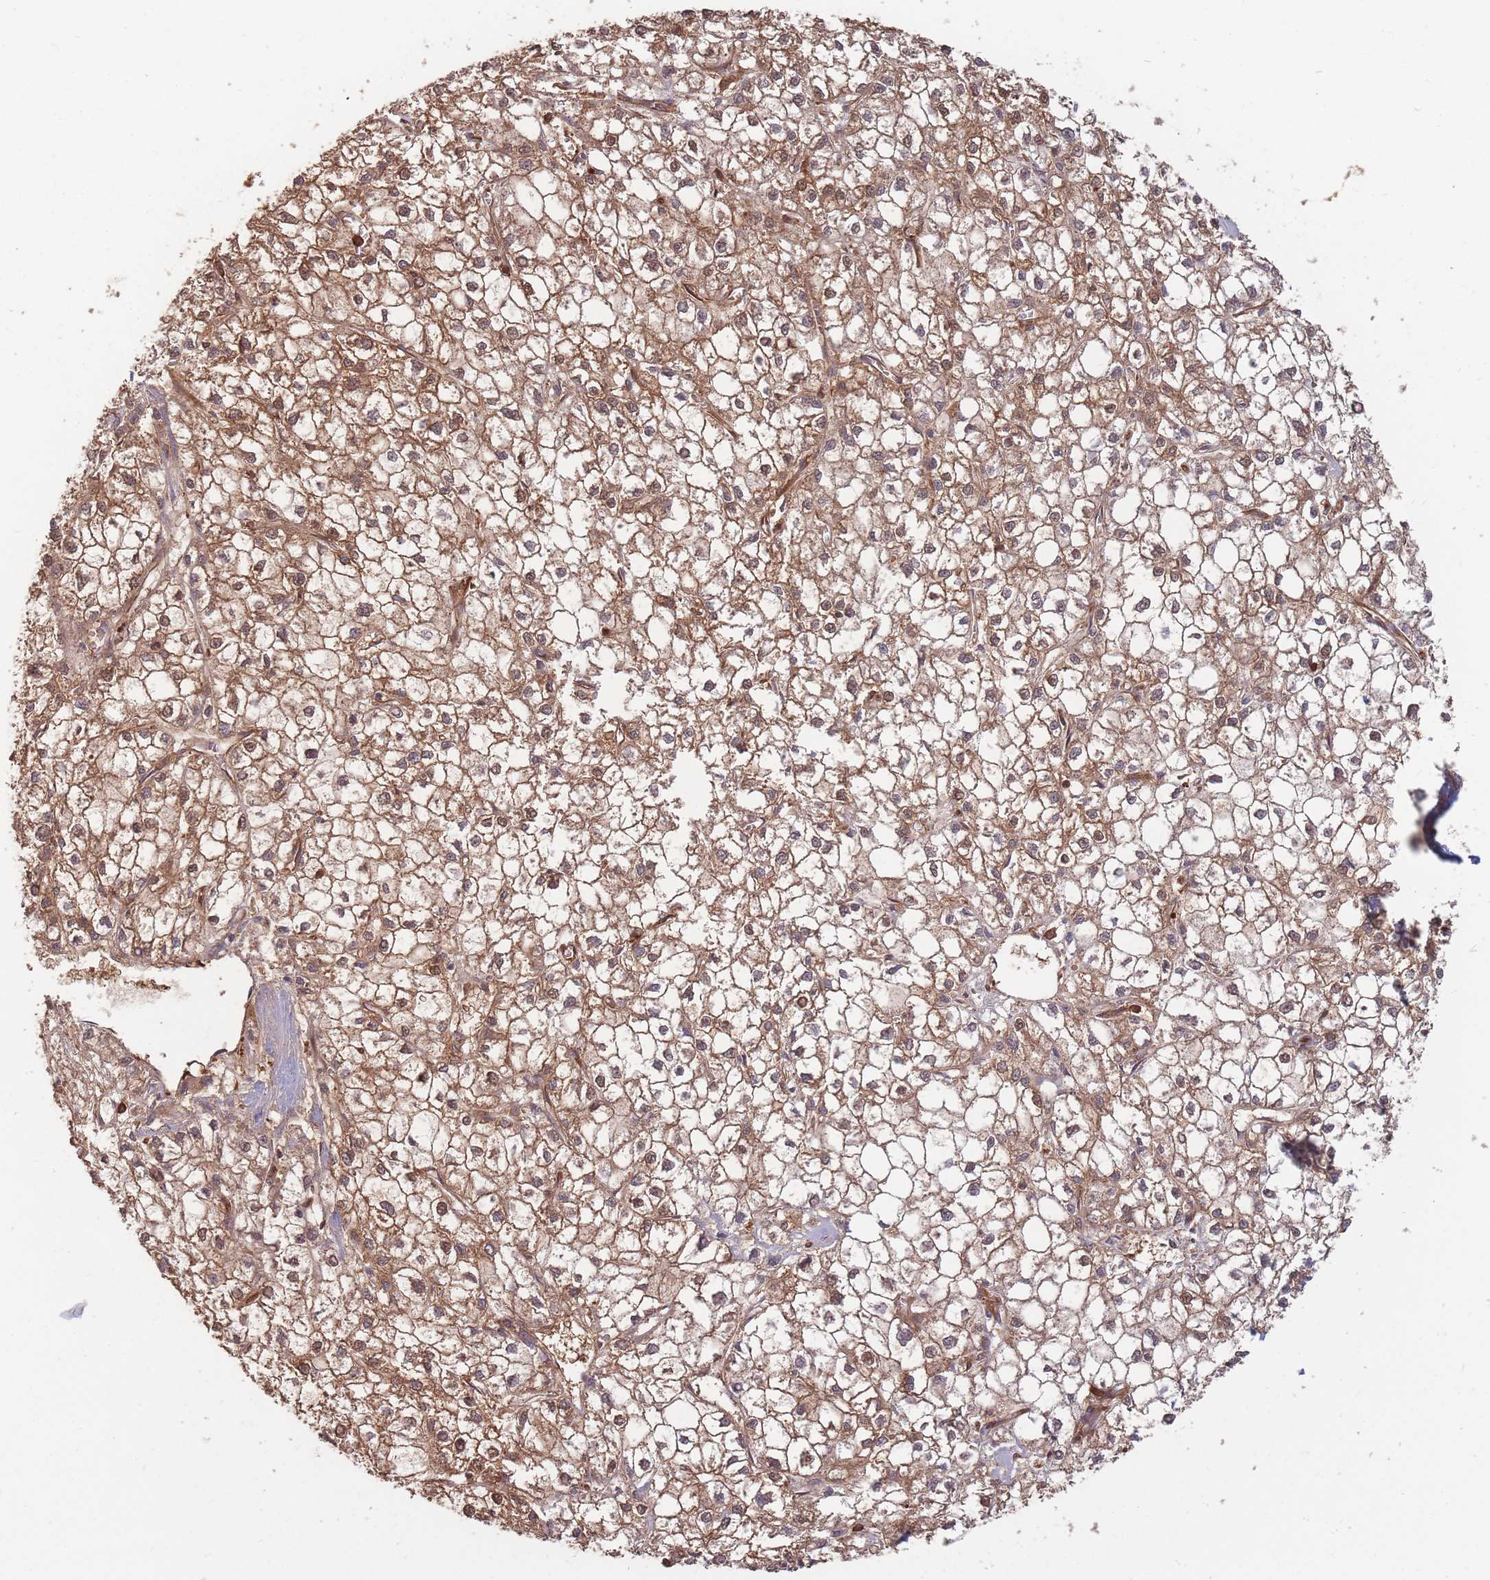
{"staining": {"intensity": "moderate", "quantity": "25%-75%", "location": "cytoplasmic/membranous,nuclear"}, "tissue": "liver cancer", "cell_type": "Tumor cells", "image_type": "cancer", "snomed": [{"axis": "morphology", "description": "Carcinoma, Hepatocellular, NOS"}, {"axis": "topography", "description": "Liver"}], "caption": "Protein staining displays moderate cytoplasmic/membranous and nuclear expression in about 25%-75% of tumor cells in liver hepatocellular carcinoma.", "gene": "PLS3", "patient": {"sex": "female", "age": 43}}